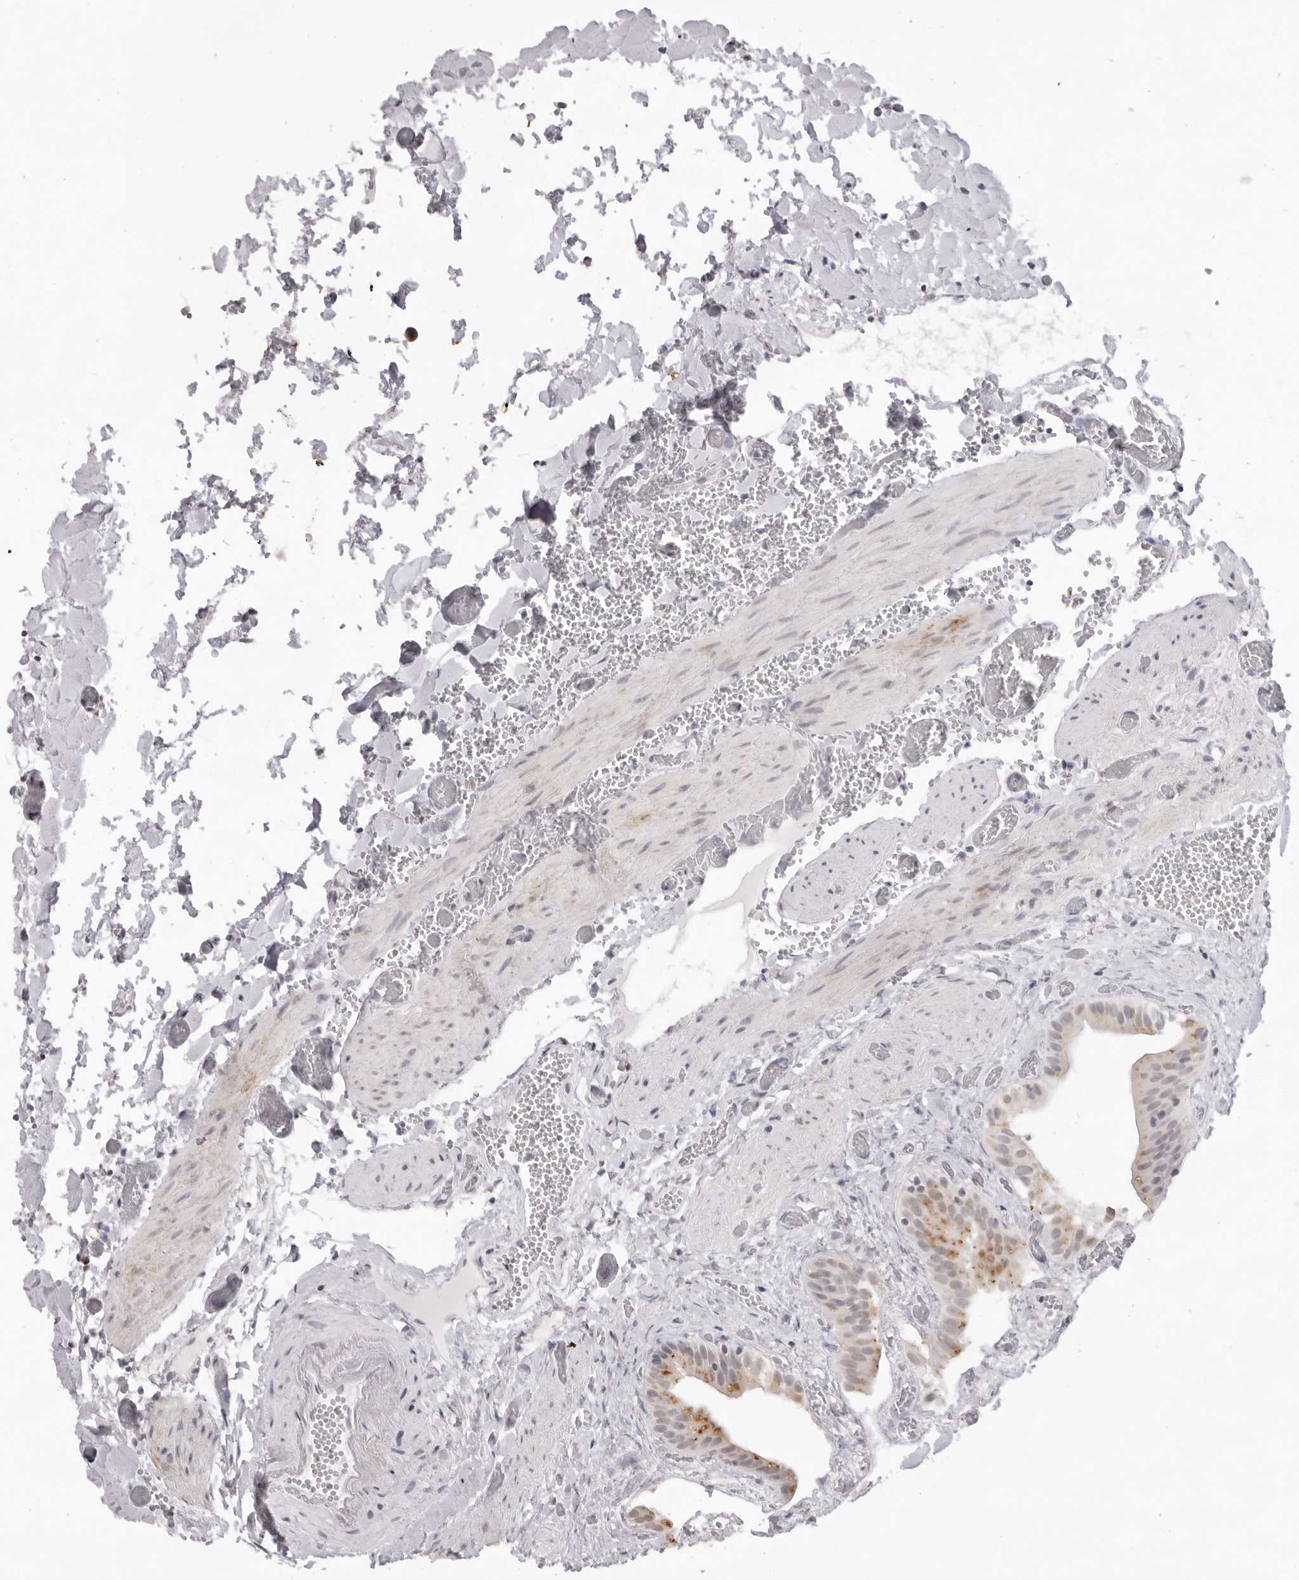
{"staining": {"intensity": "moderate", "quantity": "<25%", "location": "cytoplasmic/membranous"}, "tissue": "gallbladder", "cell_type": "Glandular cells", "image_type": "normal", "snomed": [{"axis": "morphology", "description": "Normal tissue, NOS"}, {"axis": "topography", "description": "Gallbladder"}], "caption": "Immunohistochemistry of benign human gallbladder reveals low levels of moderate cytoplasmic/membranous positivity in about <25% of glandular cells. Using DAB (3,3'-diaminobenzidine) (brown) and hematoxylin (blue) stains, captured at high magnification using brightfield microscopy.", "gene": "NTM", "patient": {"sex": "female", "age": 64}}